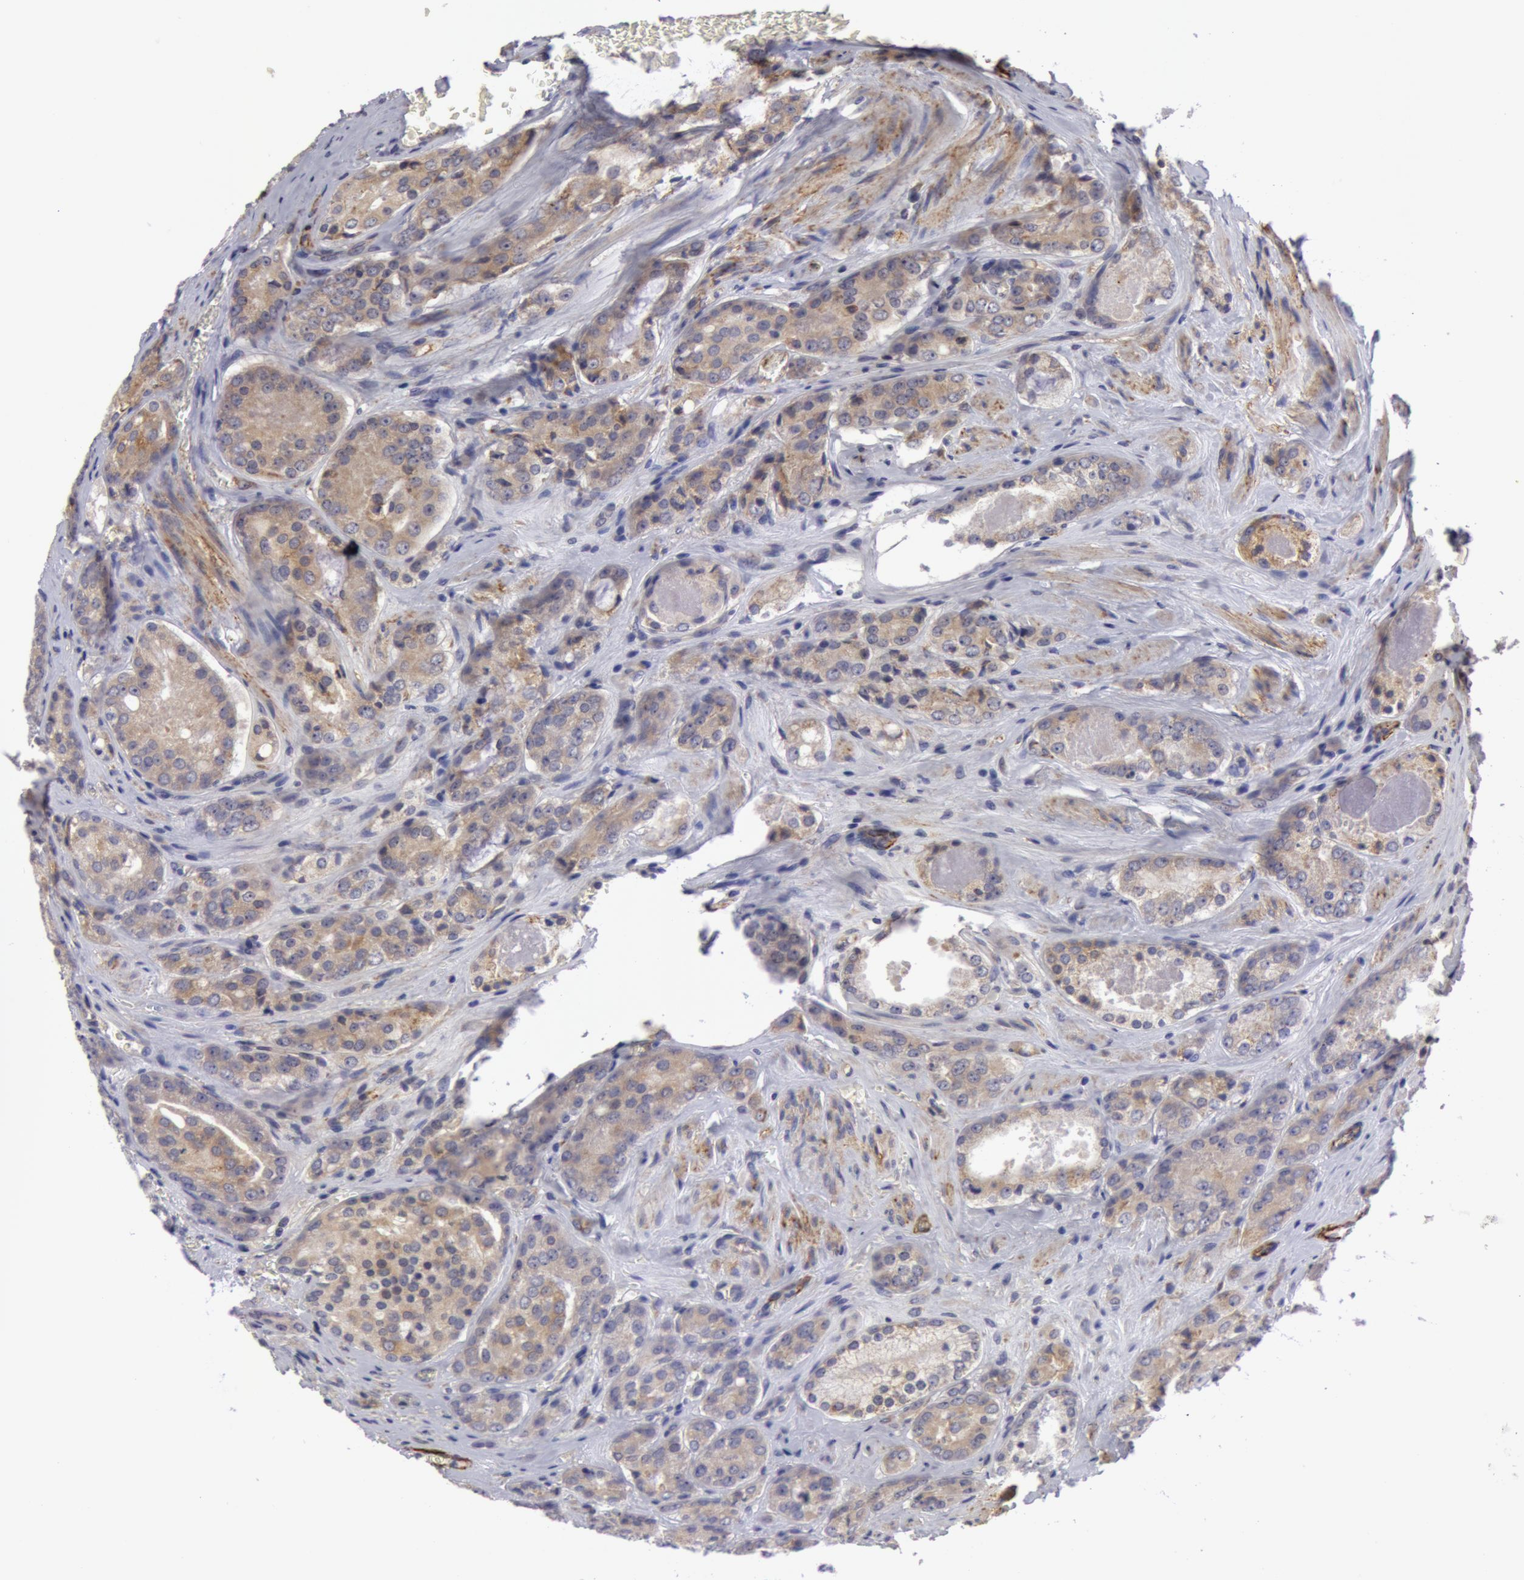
{"staining": {"intensity": "weak", "quantity": "25%-75%", "location": "cytoplasmic/membranous"}, "tissue": "prostate cancer", "cell_type": "Tumor cells", "image_type": "cancer", "snomed": [{"axis": "morphology", "description": "Adenocarcinoma, Medium grade"}, {"axis": "topography", "description": "Prostate"}], "caption": "Immunohistochemistry of human prostate medium-grade adenocarcinoma exhibits low levels of weak cytoplasmic/membranous expression in about 25%-75% of tumor cells. (Stains: DAB in brown, nuclei in blue, Microscopy: brightfield microscopy at high magnification).", "gene": "IL23A", "patient": {"sex": "male", "age": 60}}